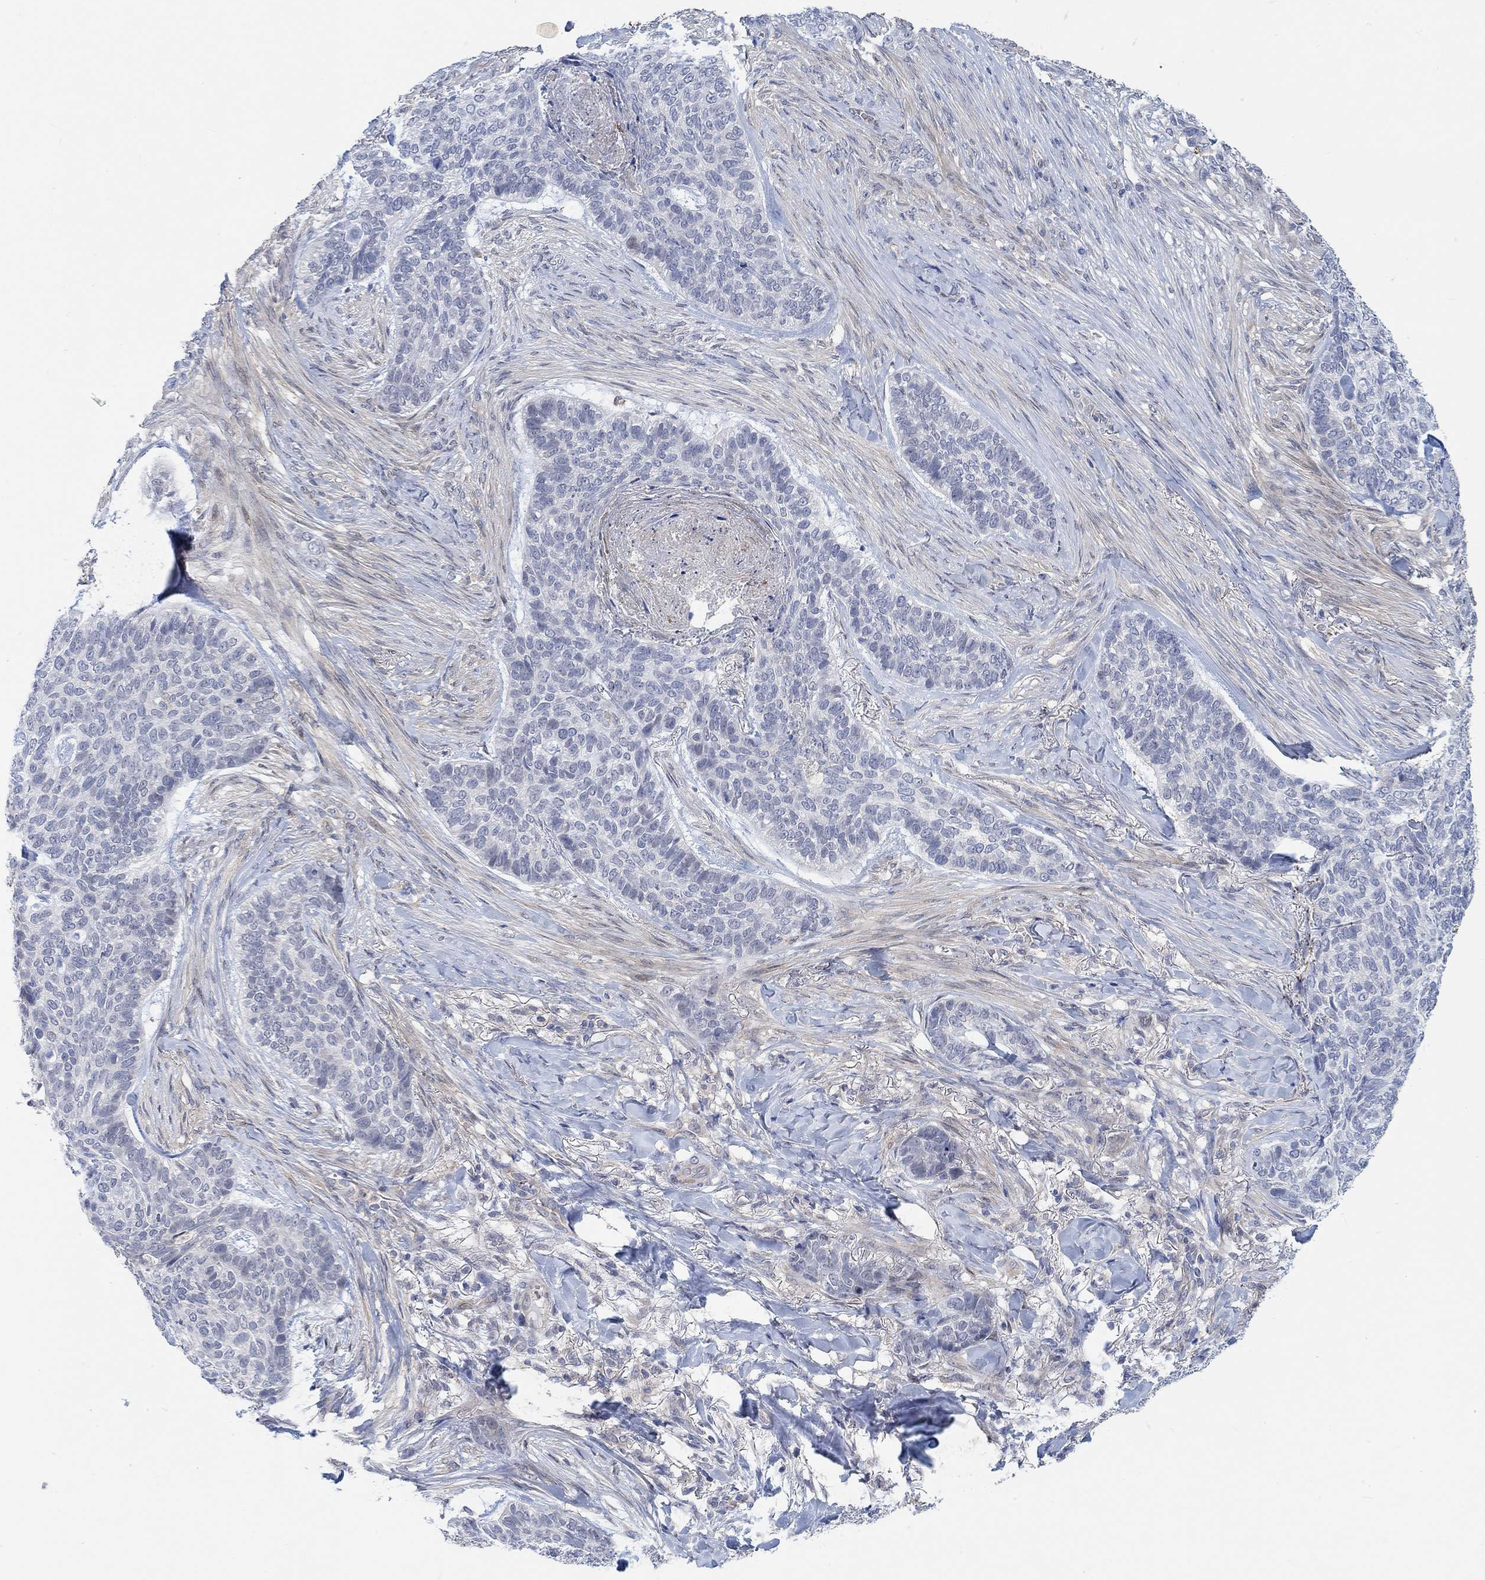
{"staining": {"intensity": "negative", "quantity": "none", "location": "none"}, "tissue": "skin cancer", "cell_type": "Tumor cells", "image_type": "cancer", "snomed": [{"axis": "morphology", "description": "Basal cell carcinoma"}, {"axis": "topography", "description": "Skin"}], "caption": "A micrograph of human basal cell carcinoma (skin) is negative for staining in tumor cells.", "gene": "PMFBP1", "patient": {"sex": "female", "age": 69}}